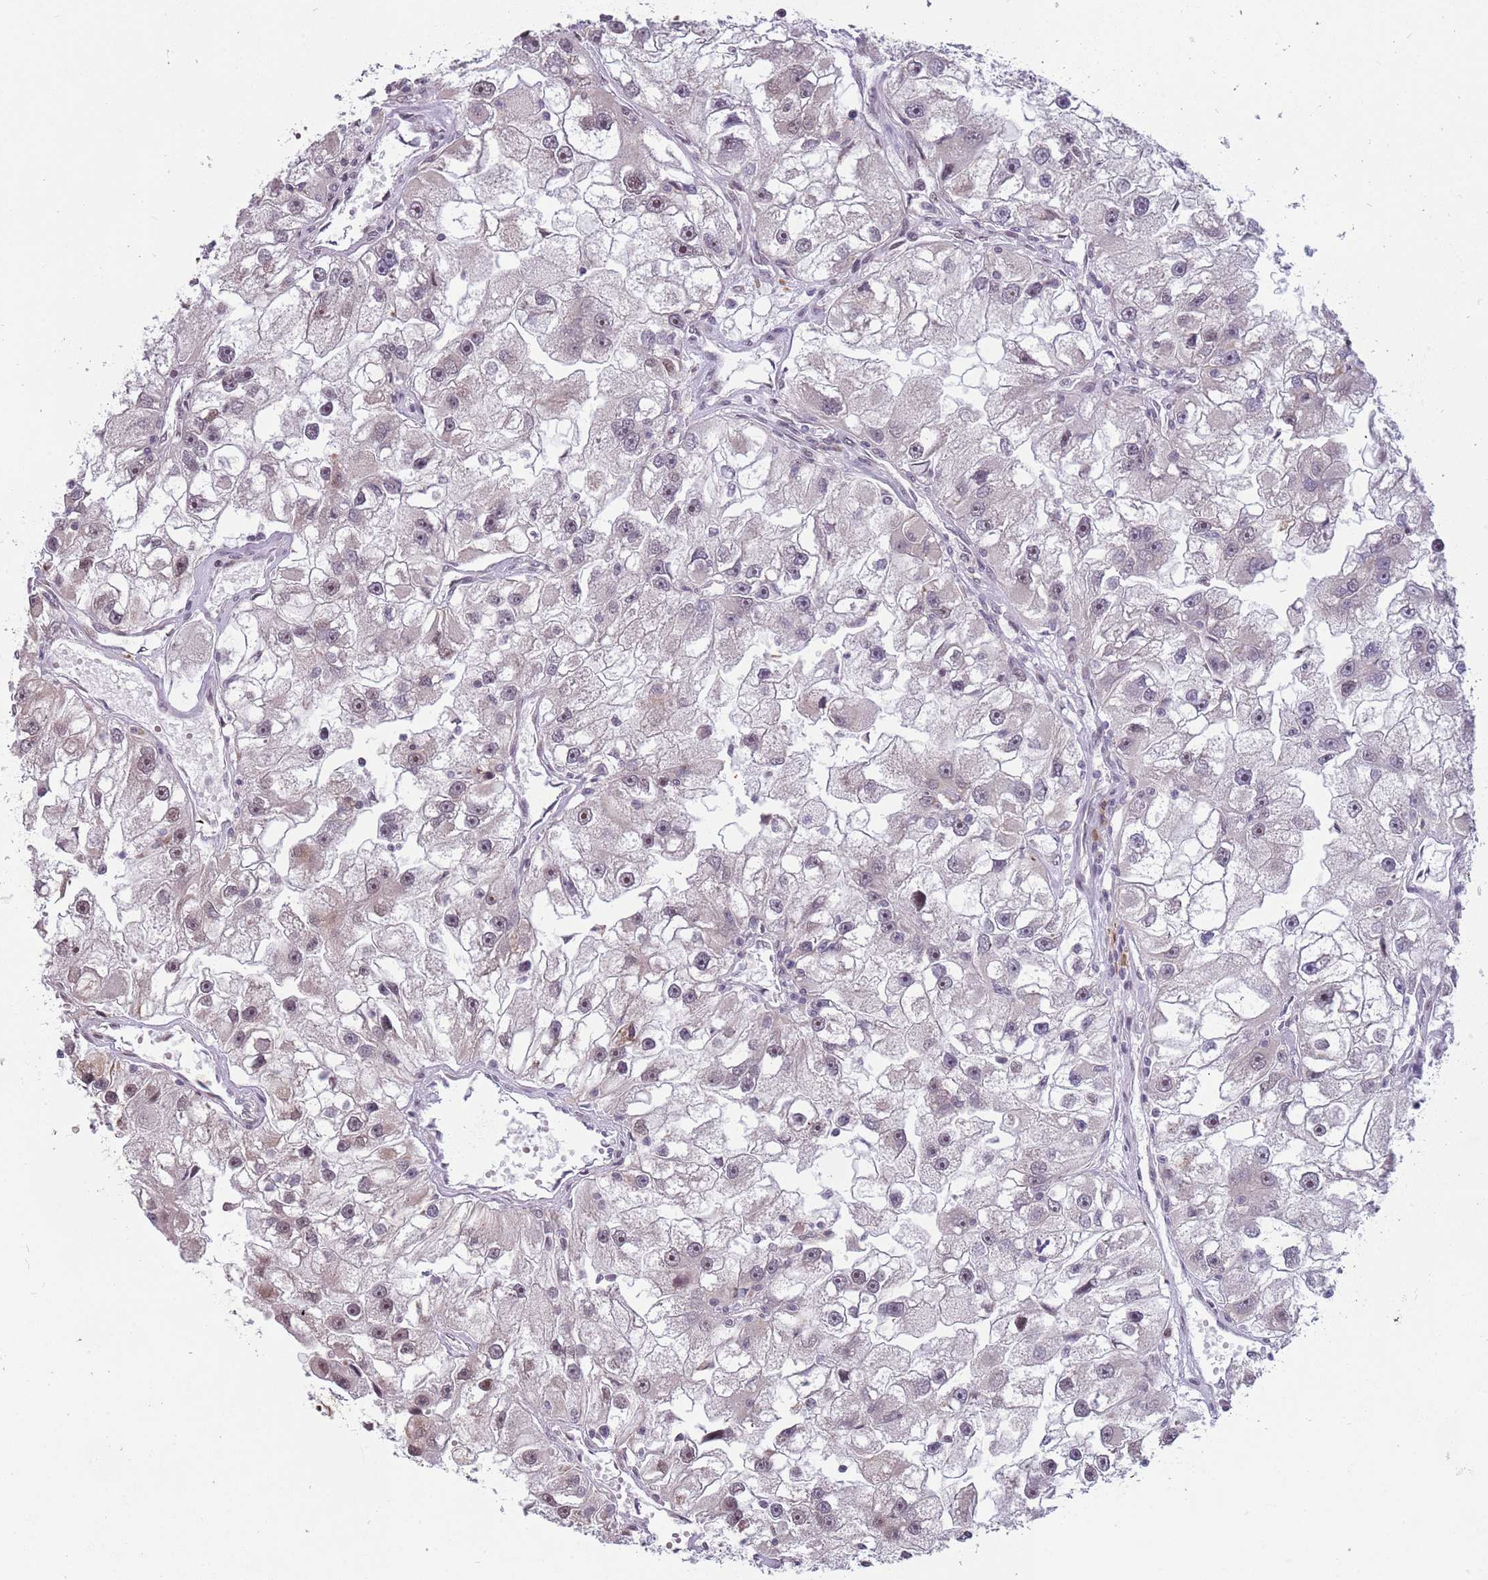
{"staining": {"intensity": "weak", "quantity": "<25%", "location": "nuclear"}, "tissue": "renal cancer", "cell_type": "Tumor cells", "image_type": "cancer", "snomed": [{"axis": "morphology", "description": "Adenocarcinoma, NOS"}, {"axis": "topography", "description": "Kidney"}], "caption": "An immunohistochemistry photomicrograph of adenocarcinoma (renal) is shown. There is no staining in tumor cells of adenocarcinoma (renal). The staining is performed using DAB (3,3'-diaminobenzidine) brown chromogen with nuclei counter-stained in using hematoxylin.", "gene": "BARD1", "patient": {"sex": "male", "age": 63}}